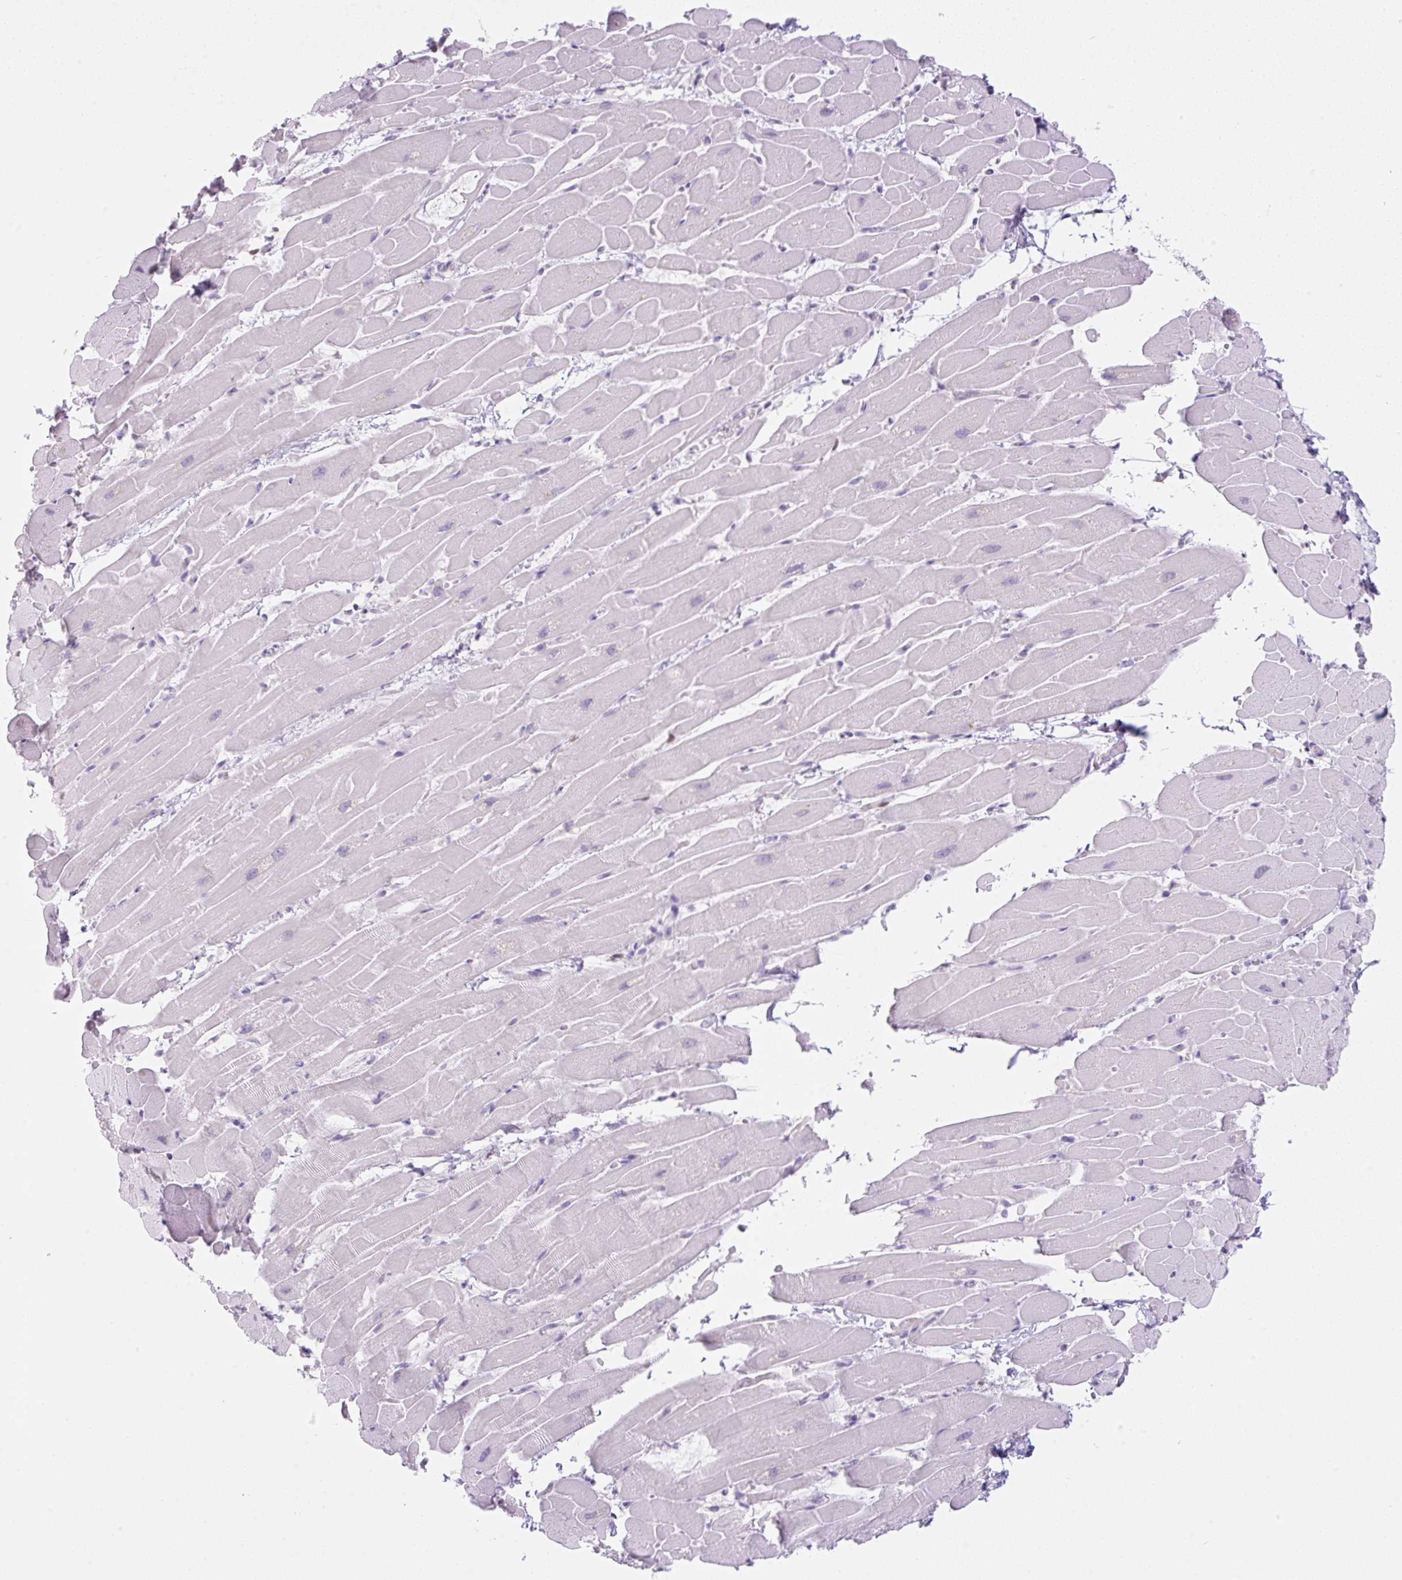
{"staining": {"intensity": "negative", "quantity": "none", "location": "none"}, "tissue": "heart muscle", "cell_type": "Cardiomyocytes", "image_type": "normal", "snomed": [{"axis": "morphology", "description": "Normal tissue, NOS"}, {"axis": "topography", "description": "Heart"}], "caption": "A high-resolution micrograph shows IHC staining of normal heart muscle, which reveals no significant expression in cardiomyocytes. (Brightfield microscopy of DAB (3,3'-diaminobenzidine) IHC at high magnification).", "gene": "TLE3", "patient": {"sex": "male", "age": 37}}